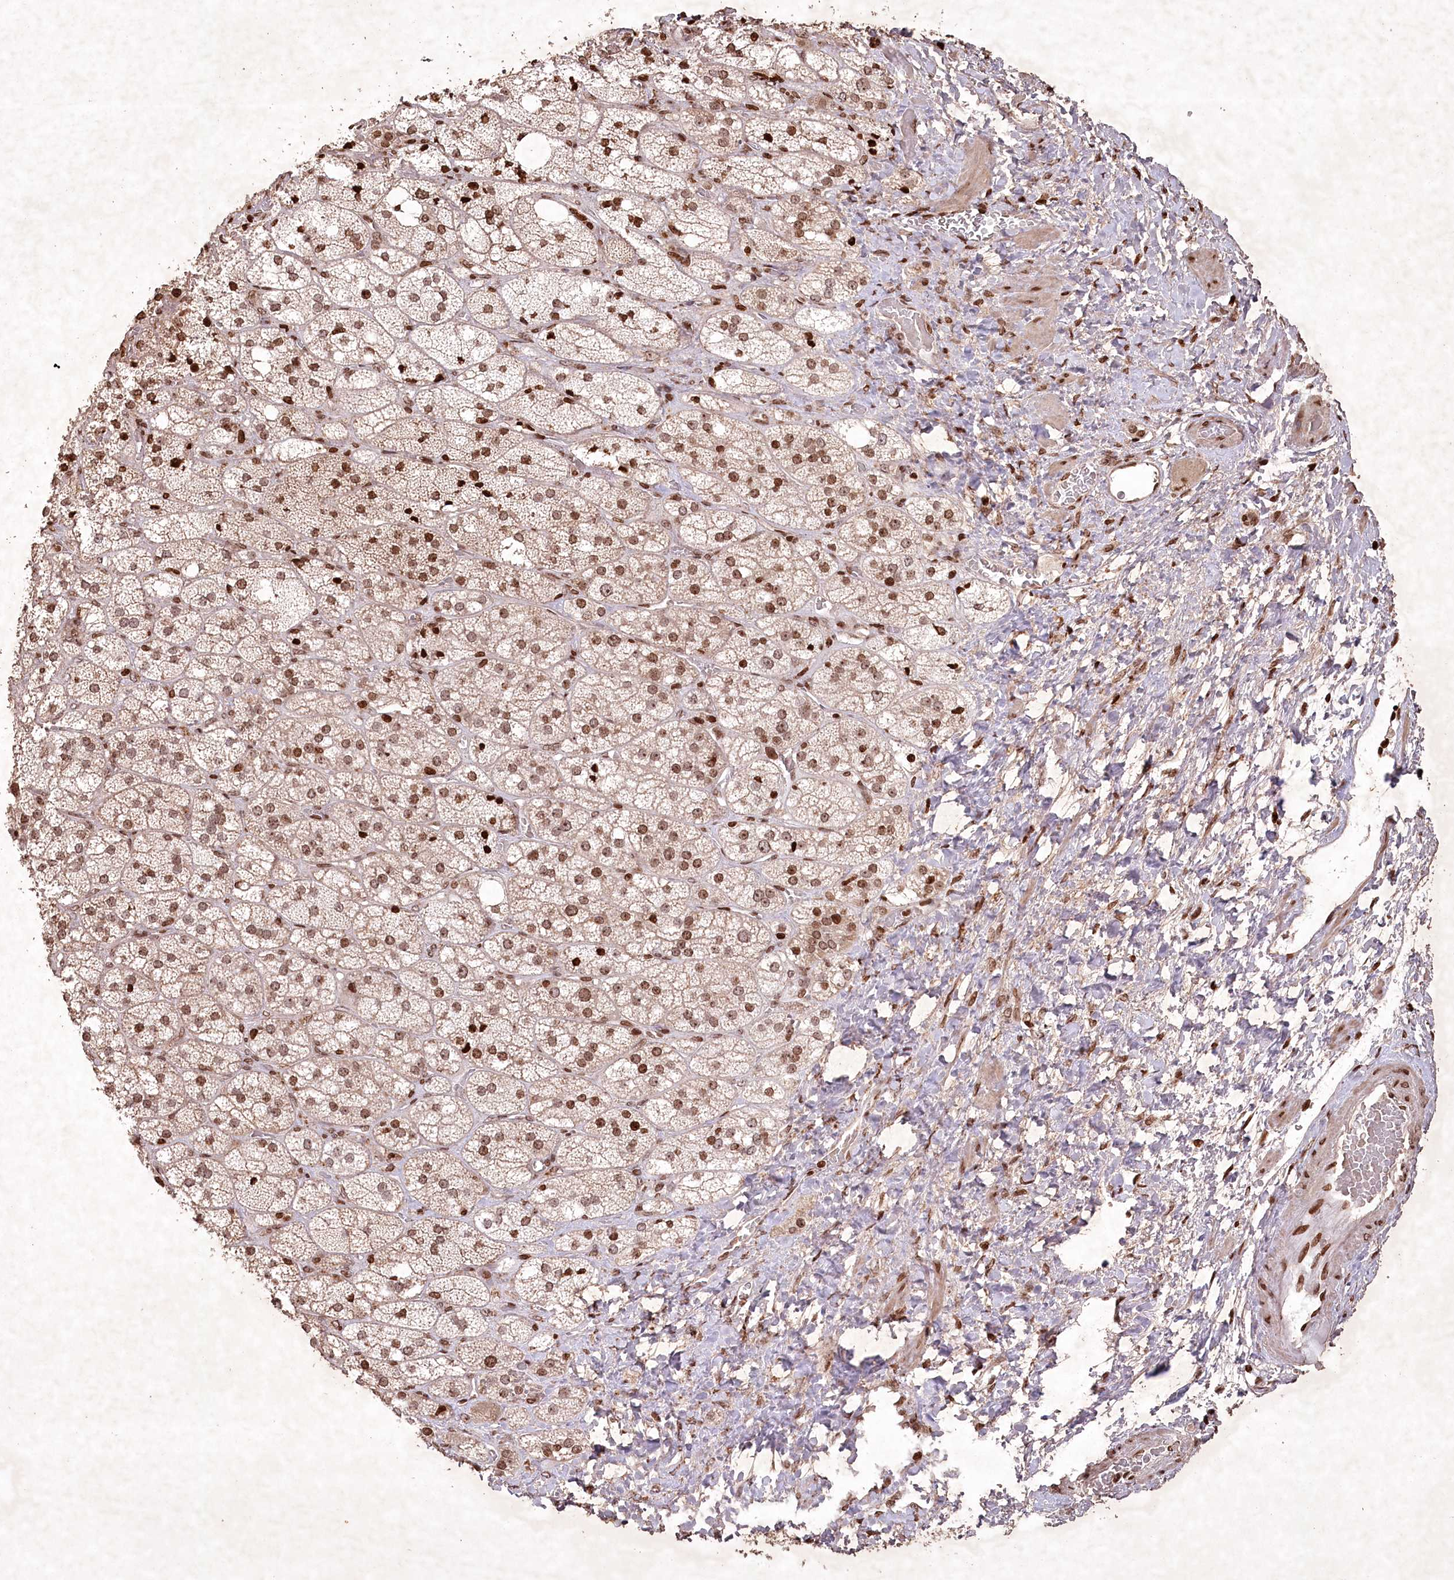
{"staining": {"intensity": "strong", "quantity": ">75%", "location": "cytoplasmic/membranous,nuclear"}, "tissue": "adrenal gland", "cell_type": "Glandular cells", "image_type": "normal", "snomed": [{"axis": "morphology", "description": "Normal tissue, NOS"}, {"axis": "topography", "description": "Adrenal gland"}], "caption": "Approximately >75% of glandular cells in unremarkable adrenal gland demonstrate strong cytoplasmic/membranous,nuclear protein staining as visualized by brown immunohistochemical staining.", "gene": "CCSER2", "patient": {"sex": "male", "age": 61}}